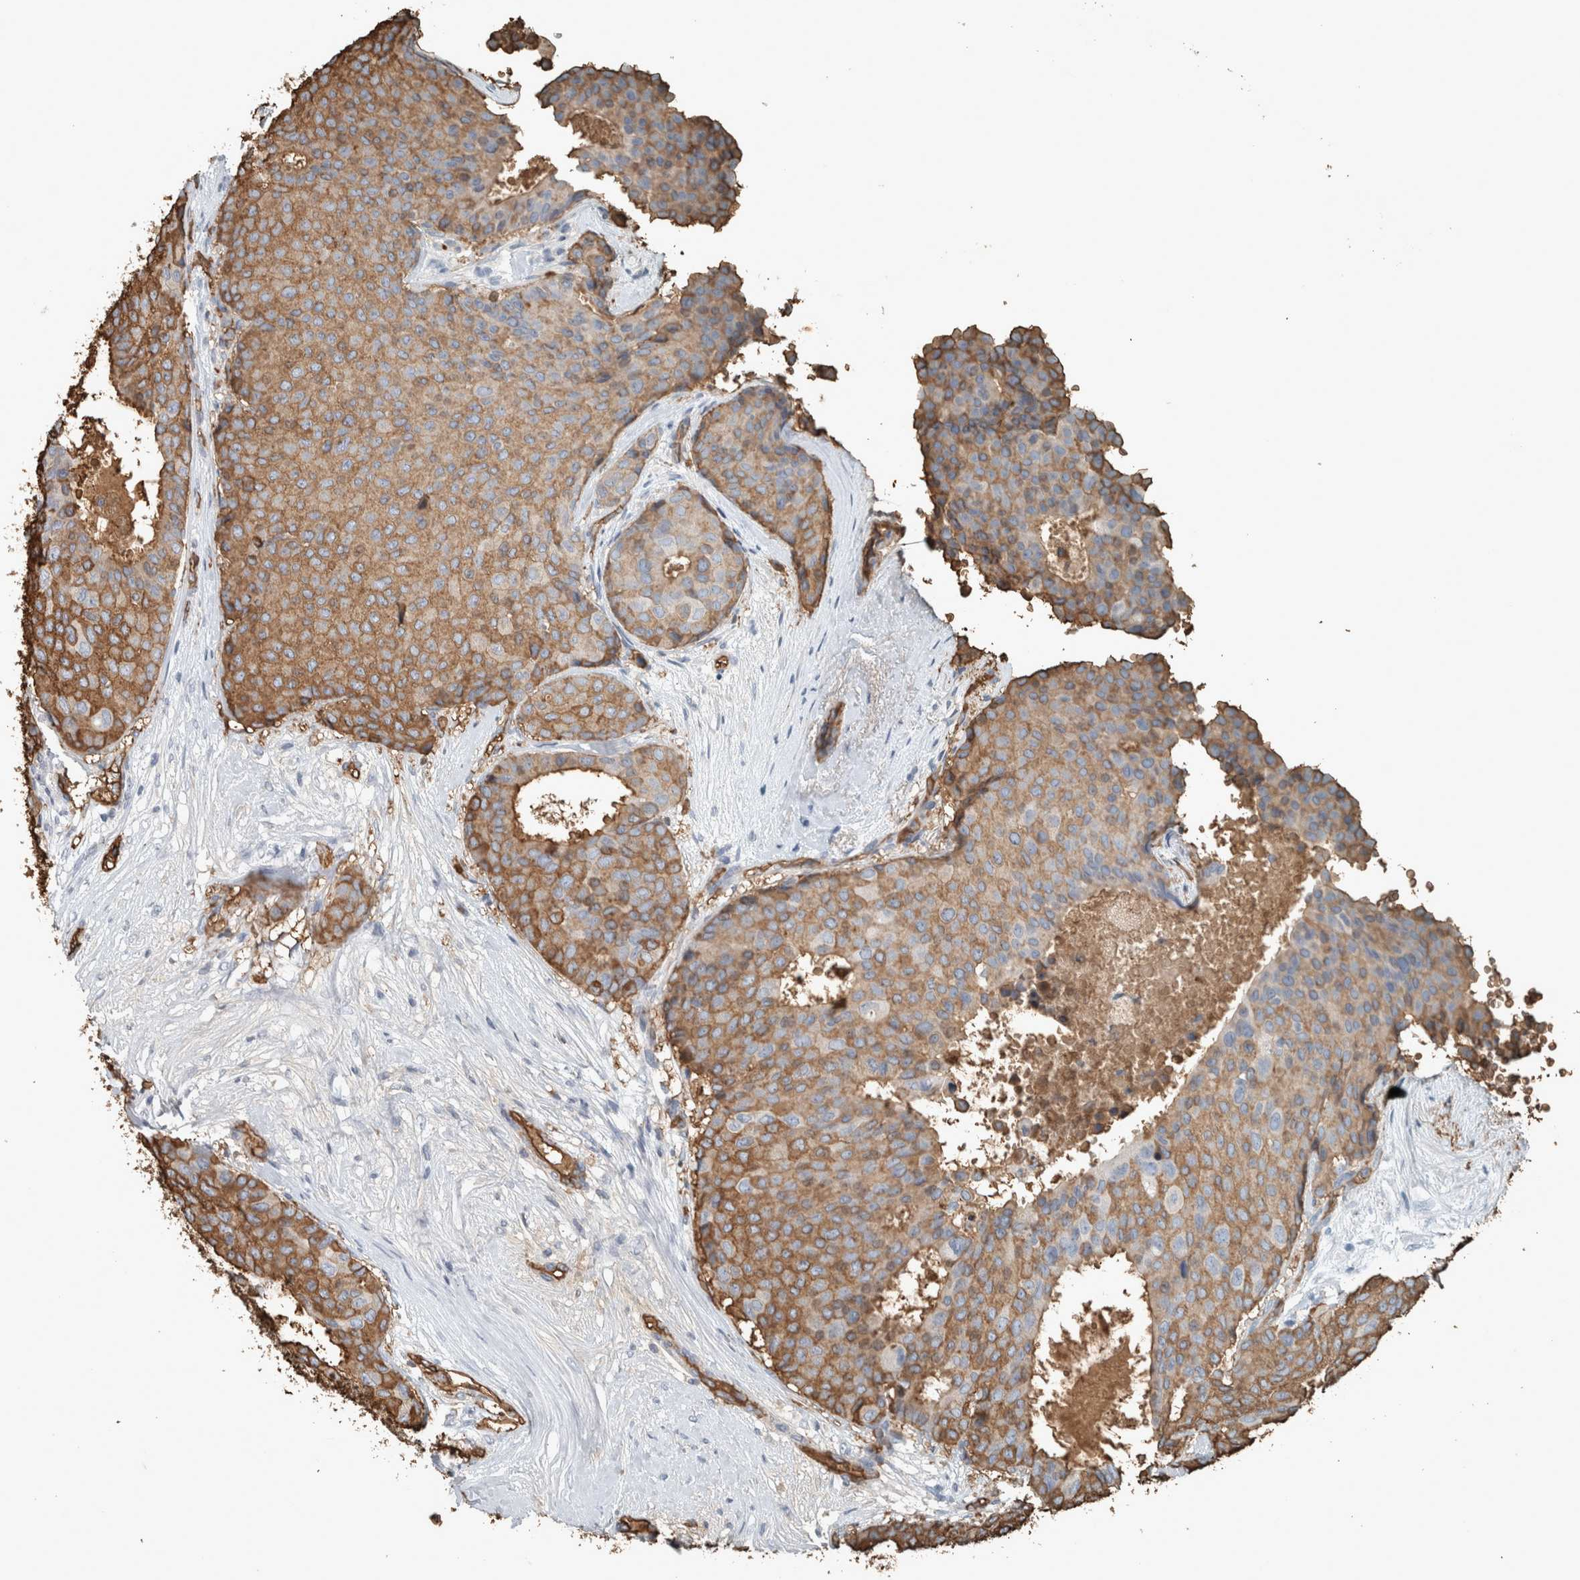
{"staining": {"intensity": "moderate", "quantity": ">75%", "location": "cytoplasmic/membranous"}, "tissue": "breast cancer", "cell_type": "Tumor cells", "image_type": "cancer", "snomed": [{"axis": "morphology", "description": "Duct carcinoma"}, {"axis": "topography", "description": "Breast"}], "caption": "Immunohistochemistry (DAB (3,3'-diaminobenzidine)) staining of breast infiltrating ductal carcinoma reveals moderate cytoplasmic/membranous protein staining in approximately >75% of tumor cells.", "gene": "LBP", "patient": {"sex": "female", "age": 75}}